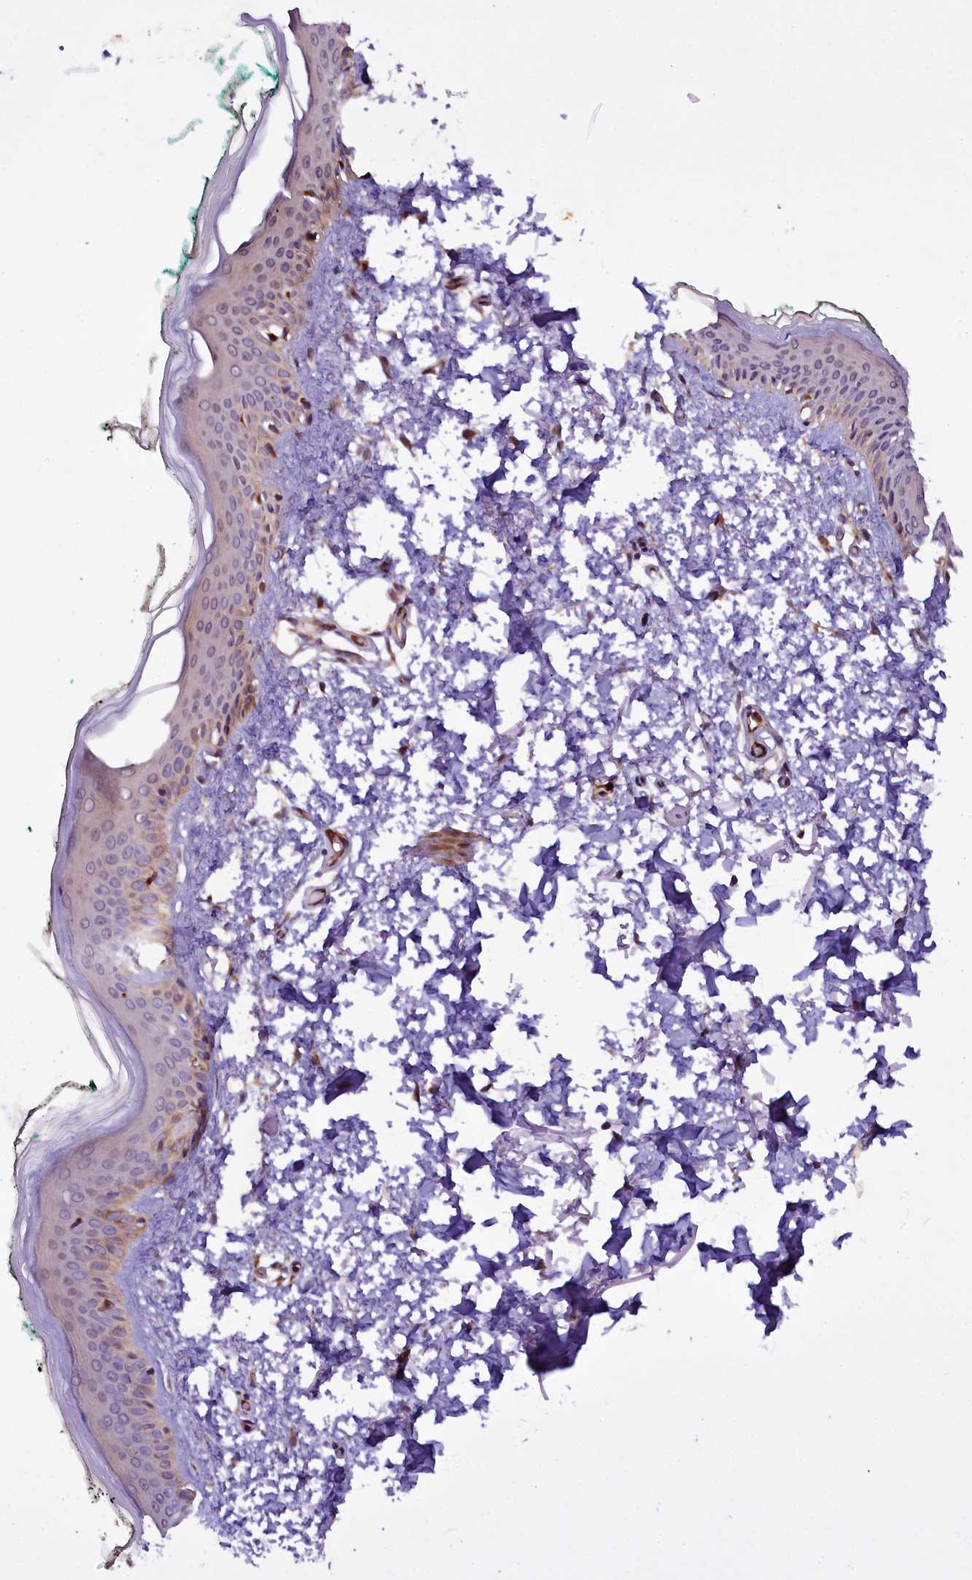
{"staining": {"intensity": "moderate", "quantity": "25%-75%", "location": "cytoplasmic/membranous"}, "tissue": "skin", "cell_type": "Fibroblasts", "image_type": "normal", "snomed": [{"axis": "morphology", "description": "Normal tissue, NOS"}, {"axis": "topography", "description": "Skin"}], "caption": "A histopathology image of skin stained for a protein reveals moderate cytoplasmic/membranous brown staining in fibroblasts. (DAB (3,3'-diaminobenzidine) = brown stain, brightfield microscopy at high magnification).", "gene": "RPUSD2", "patient": {"sex": "male", "age": 62}}